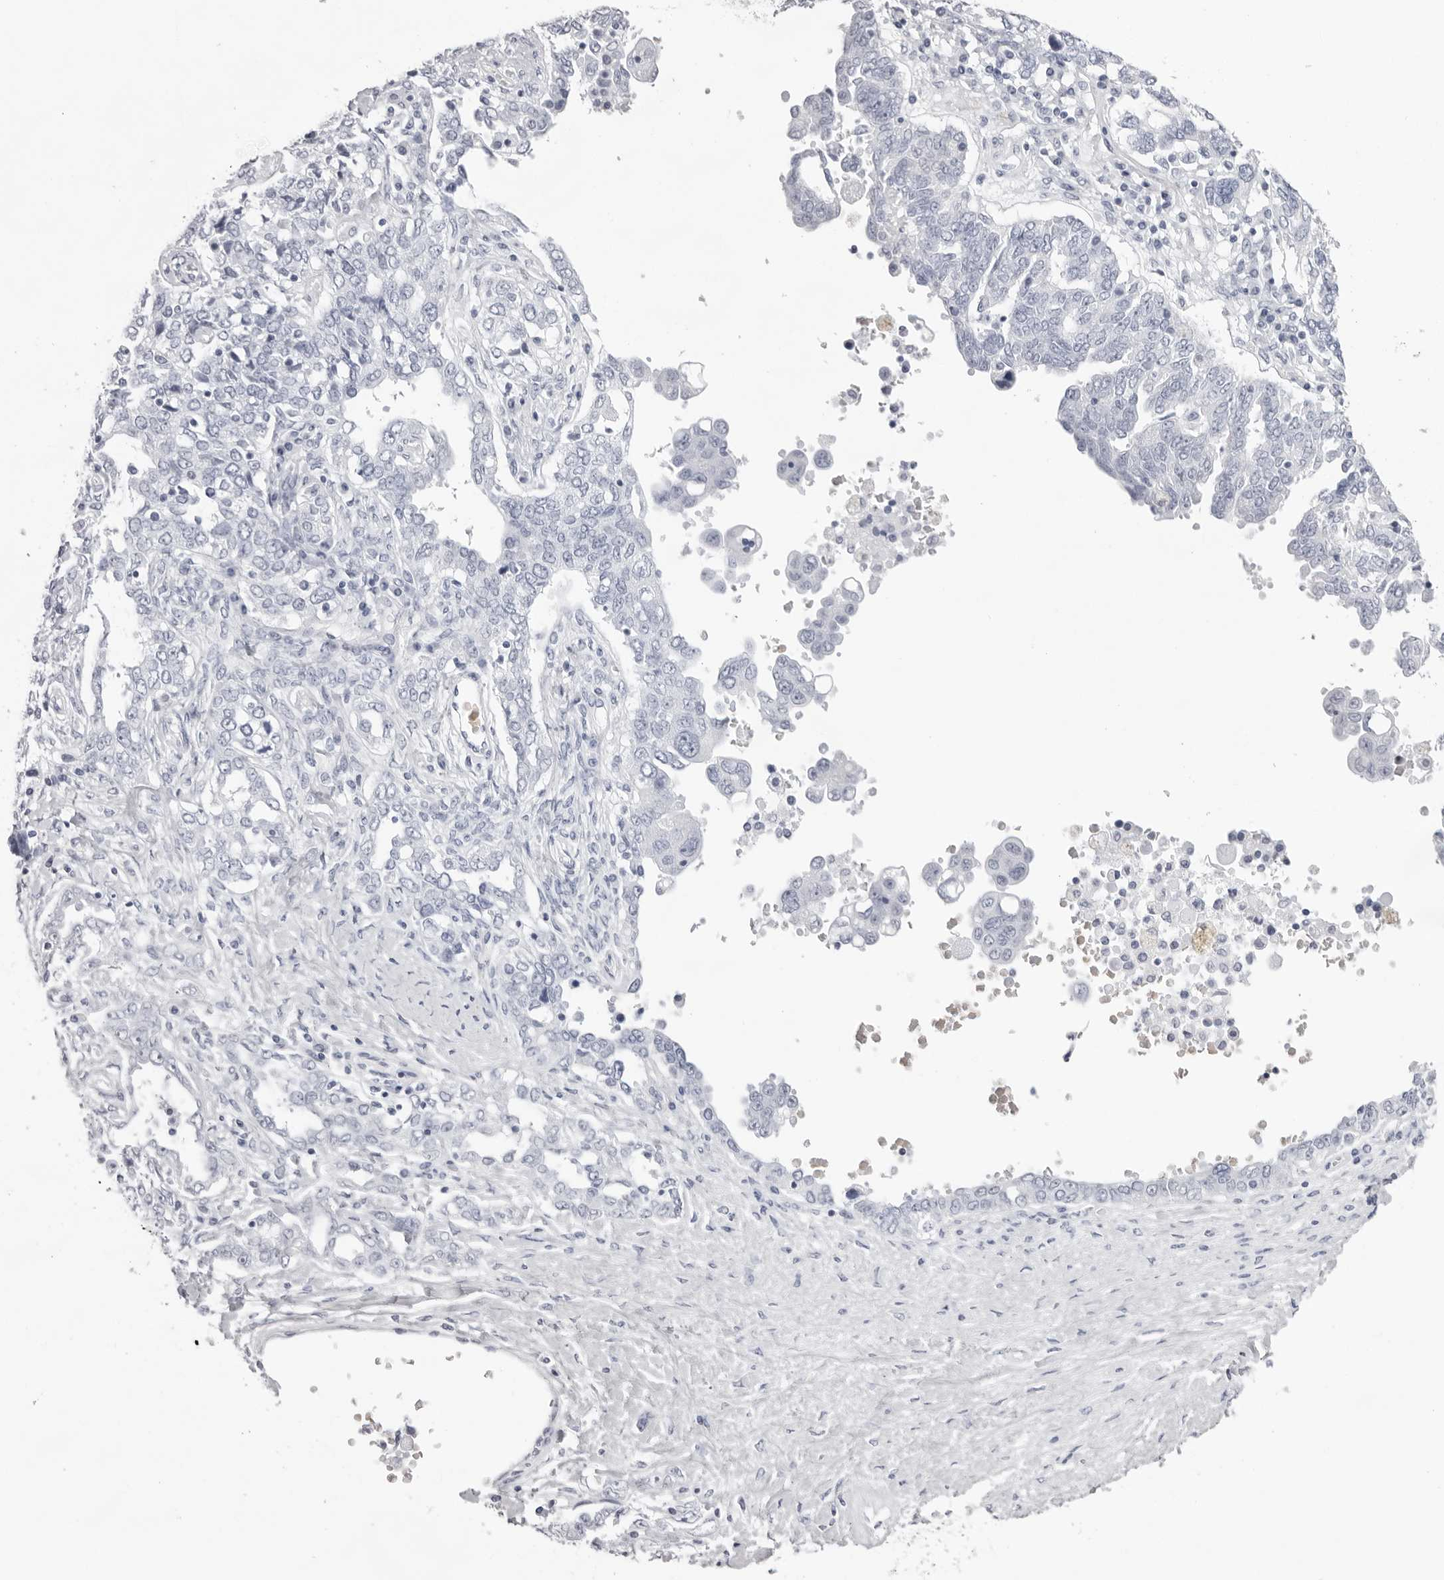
{"staining": {"intensity": "negative", "quantity": "none", "location": "none"}, "tissue": "ovarian cancer", "cell_type": "Tumor cells", "image_type": "cancer", "snomed": [{"axis": "morphology", "description": "Carcinoma, endometroid"}, {"axis": "topography", "description": "Ovary"}], "caption": "IHC image of ovarian endometroid carcinoma stained for a protein (brown), which displays no positivity in tumor cells.", "gene": "SPTA1", "patient": {"sex": "female", "age": 62}}